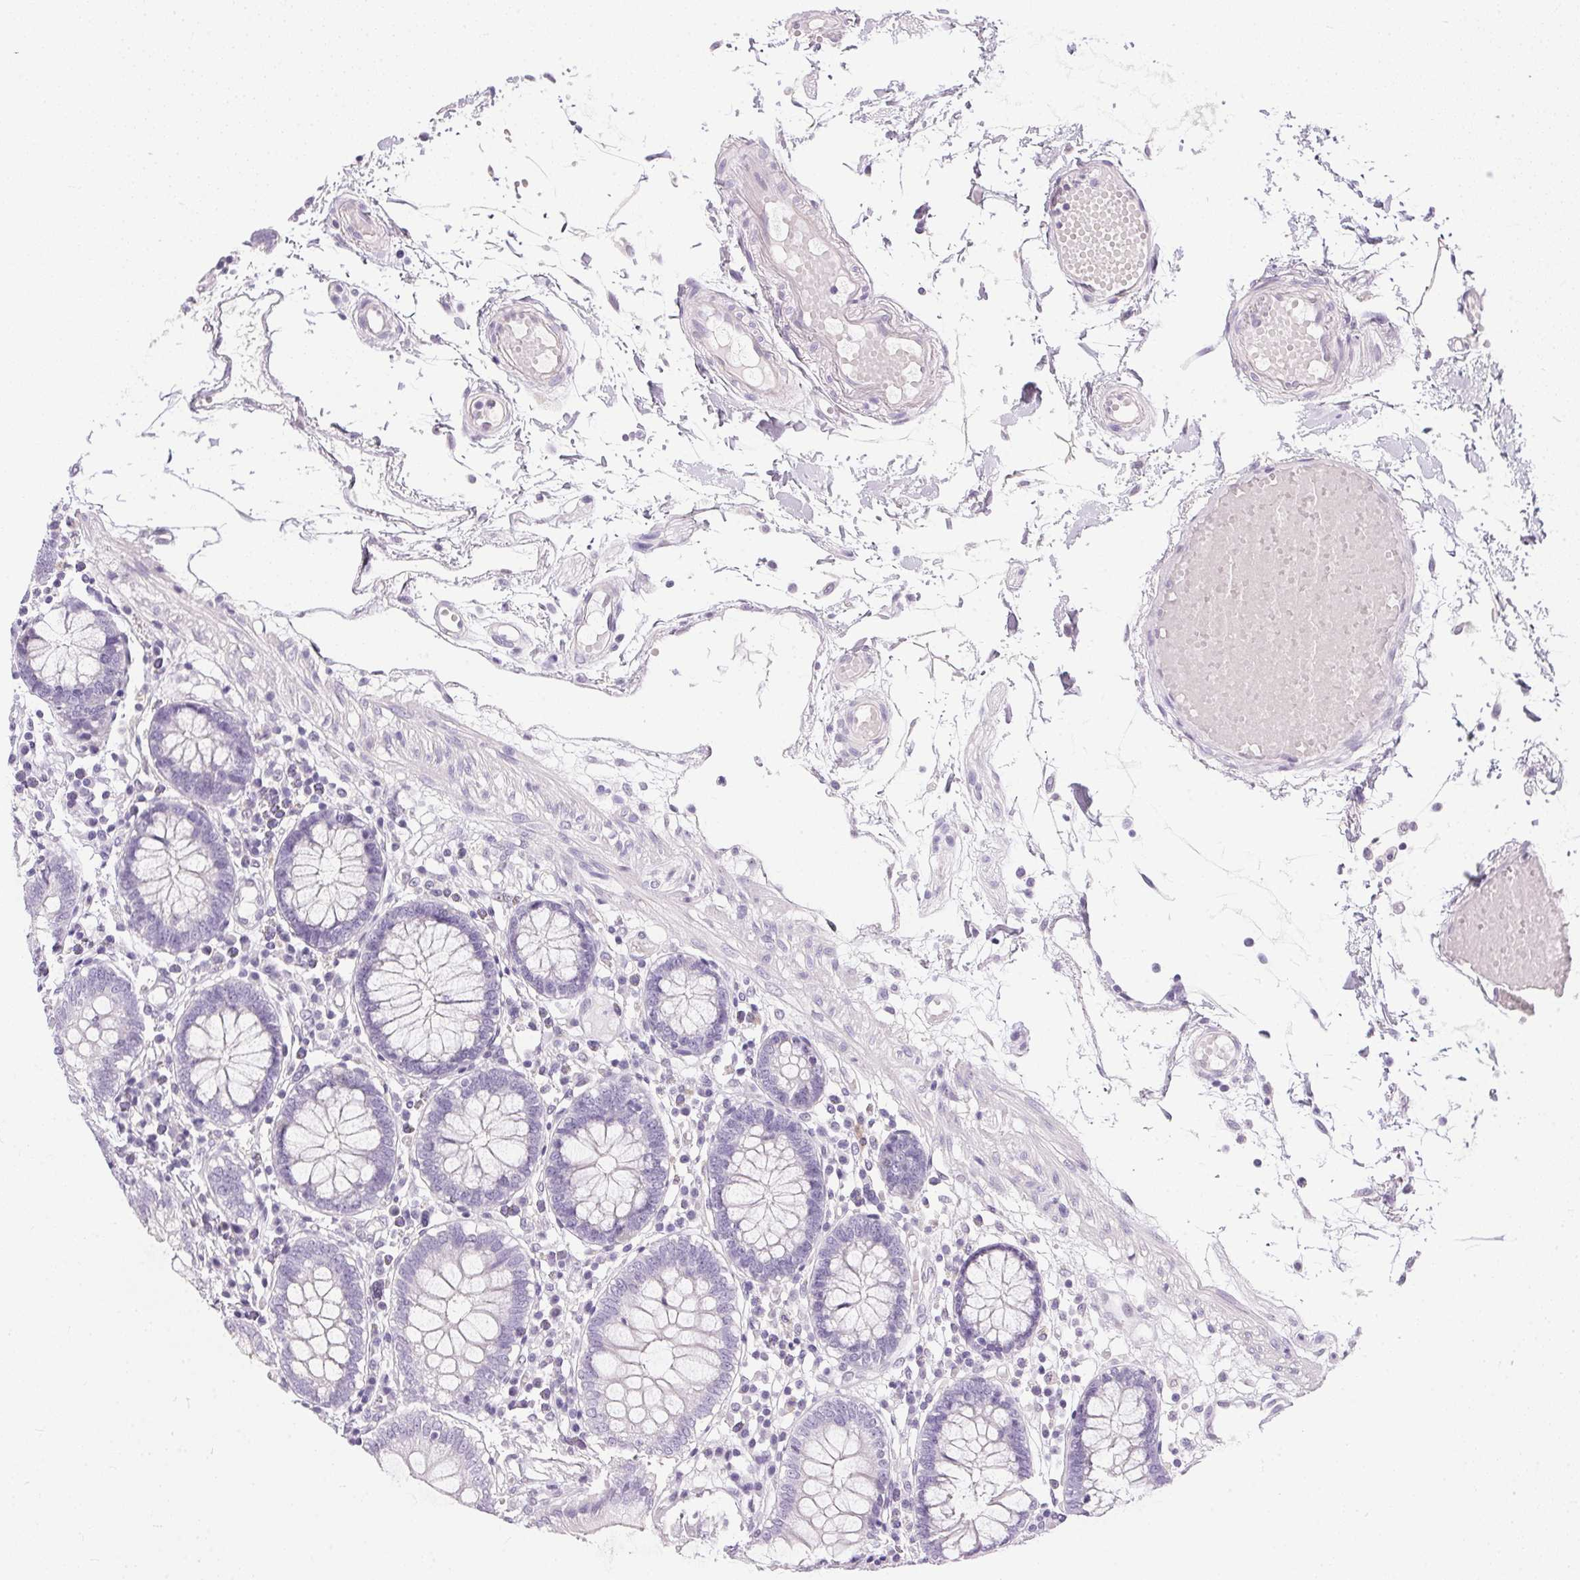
{"staining": {"intensity": "negative", "quantity": "none", "location": "none"}, "tissue": "colon", "cell_type": "Endothelial cells", "image_type": "normal", "snomed": [{"axis": "morphology", "description": "Normal tissue, NOS"}, {"axis": "morphology", "description": "Adenocarcinoma, NOS"}, {"axis": "topography", "description": "Colon"}], "caption": "Immunohistochemistry (IHC) micrograph of unremarkable human colon stained for a protein (brown), which exhibits no positivity in endothelial cells.", "gene": "GBP6", "patient": {"sex": "male", "age": 83}}